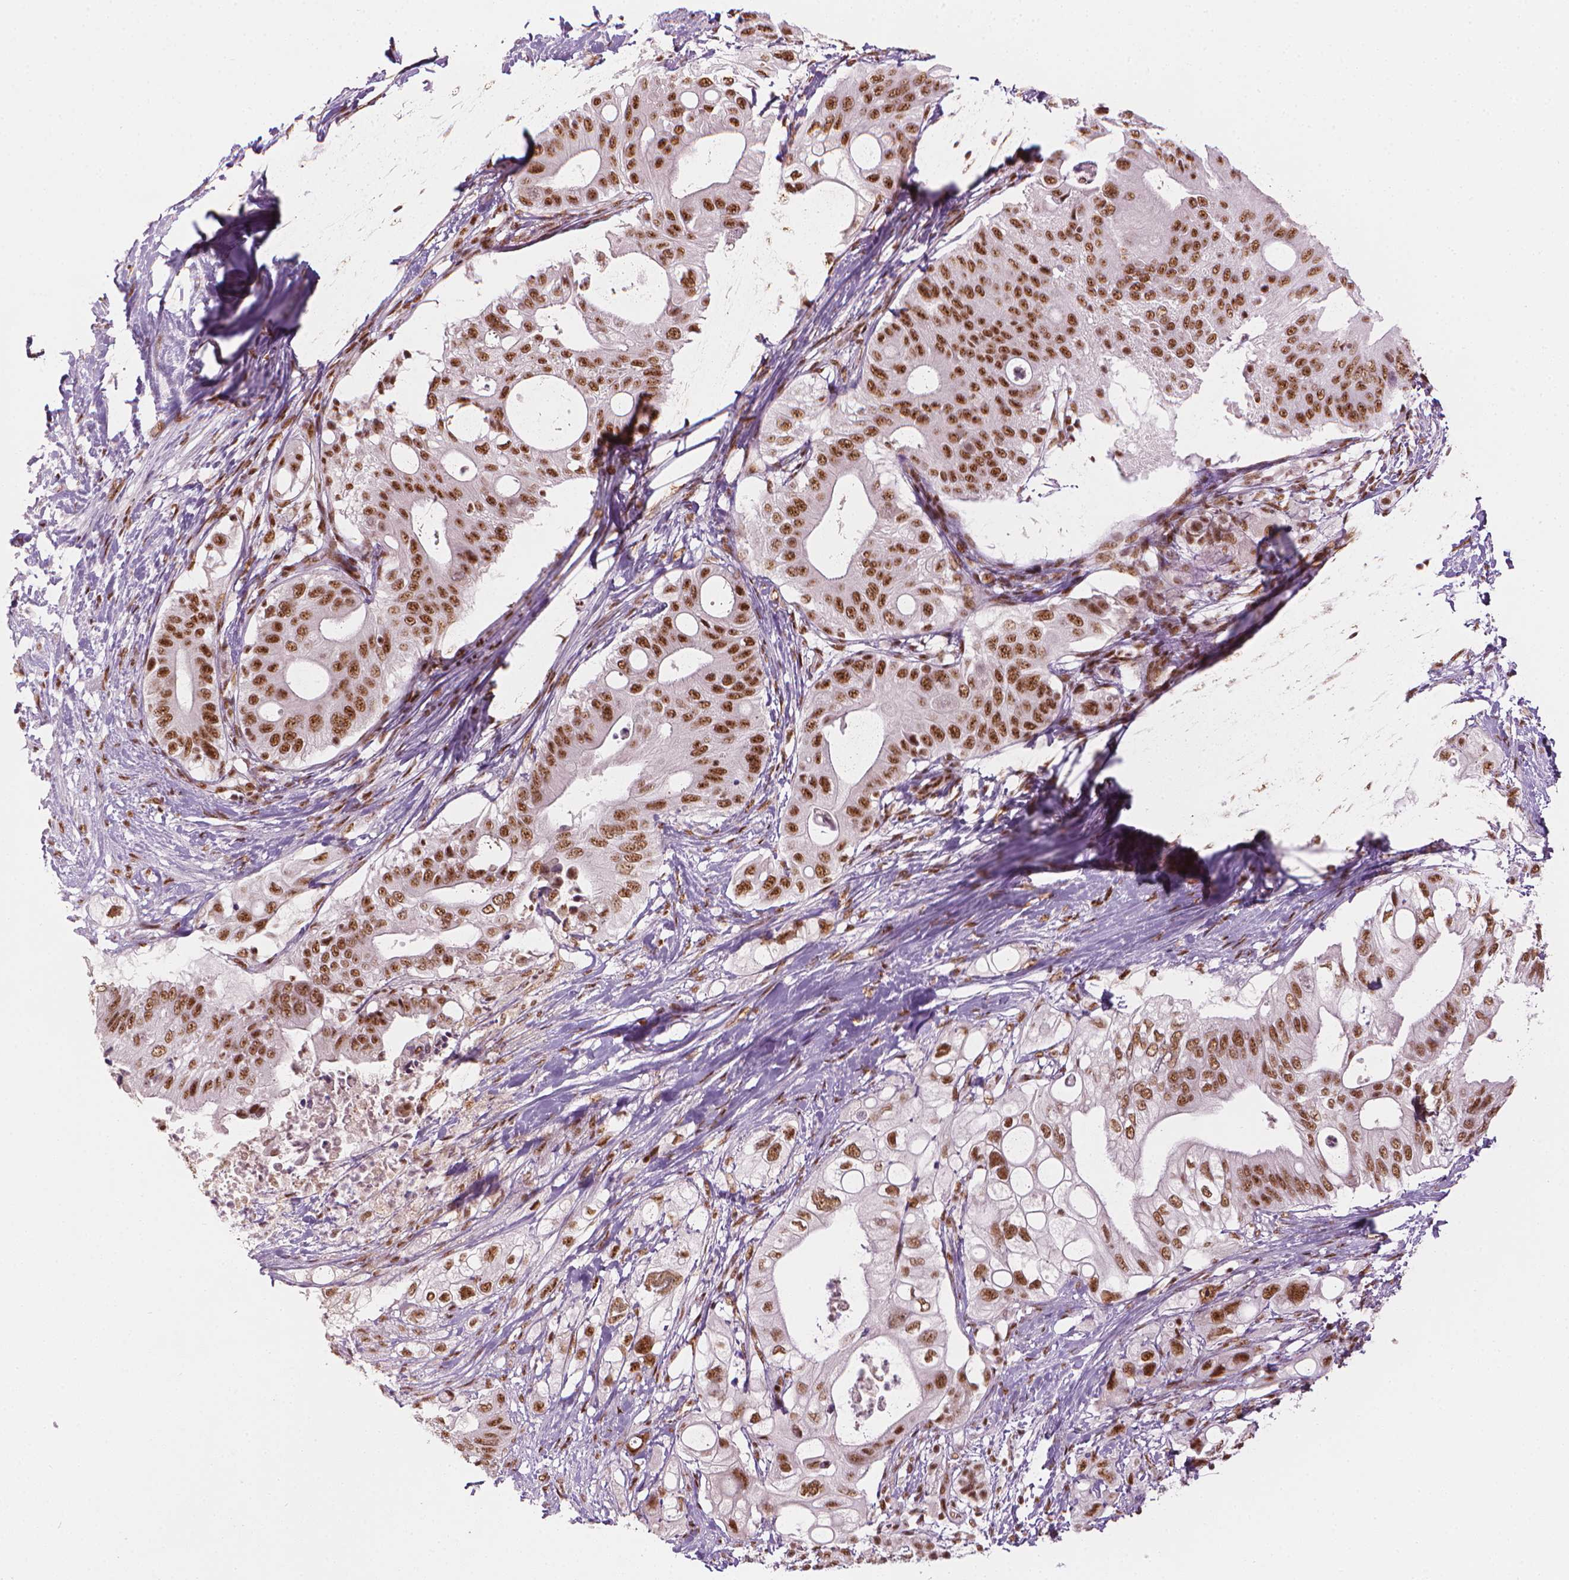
{"staining": {"intensity": "moderate", "quantity": ">75%", "location": "nuclear"}, "tissue": "pancreatic cancer", "cell_type": "Tumor cells", "image_type": "cancer", "snomed": [{"axis": "morphology", "description": "Adenocarcinoma, NOS"}, {"axis": "topography", "description": "Pancreas"}], "caption": "A brown stain labels moderate nuclear staining of a protein in pancreatic cancer tumor cells.", "gene": "ELF2", "patient": {"sex": "female", "age": 72}}